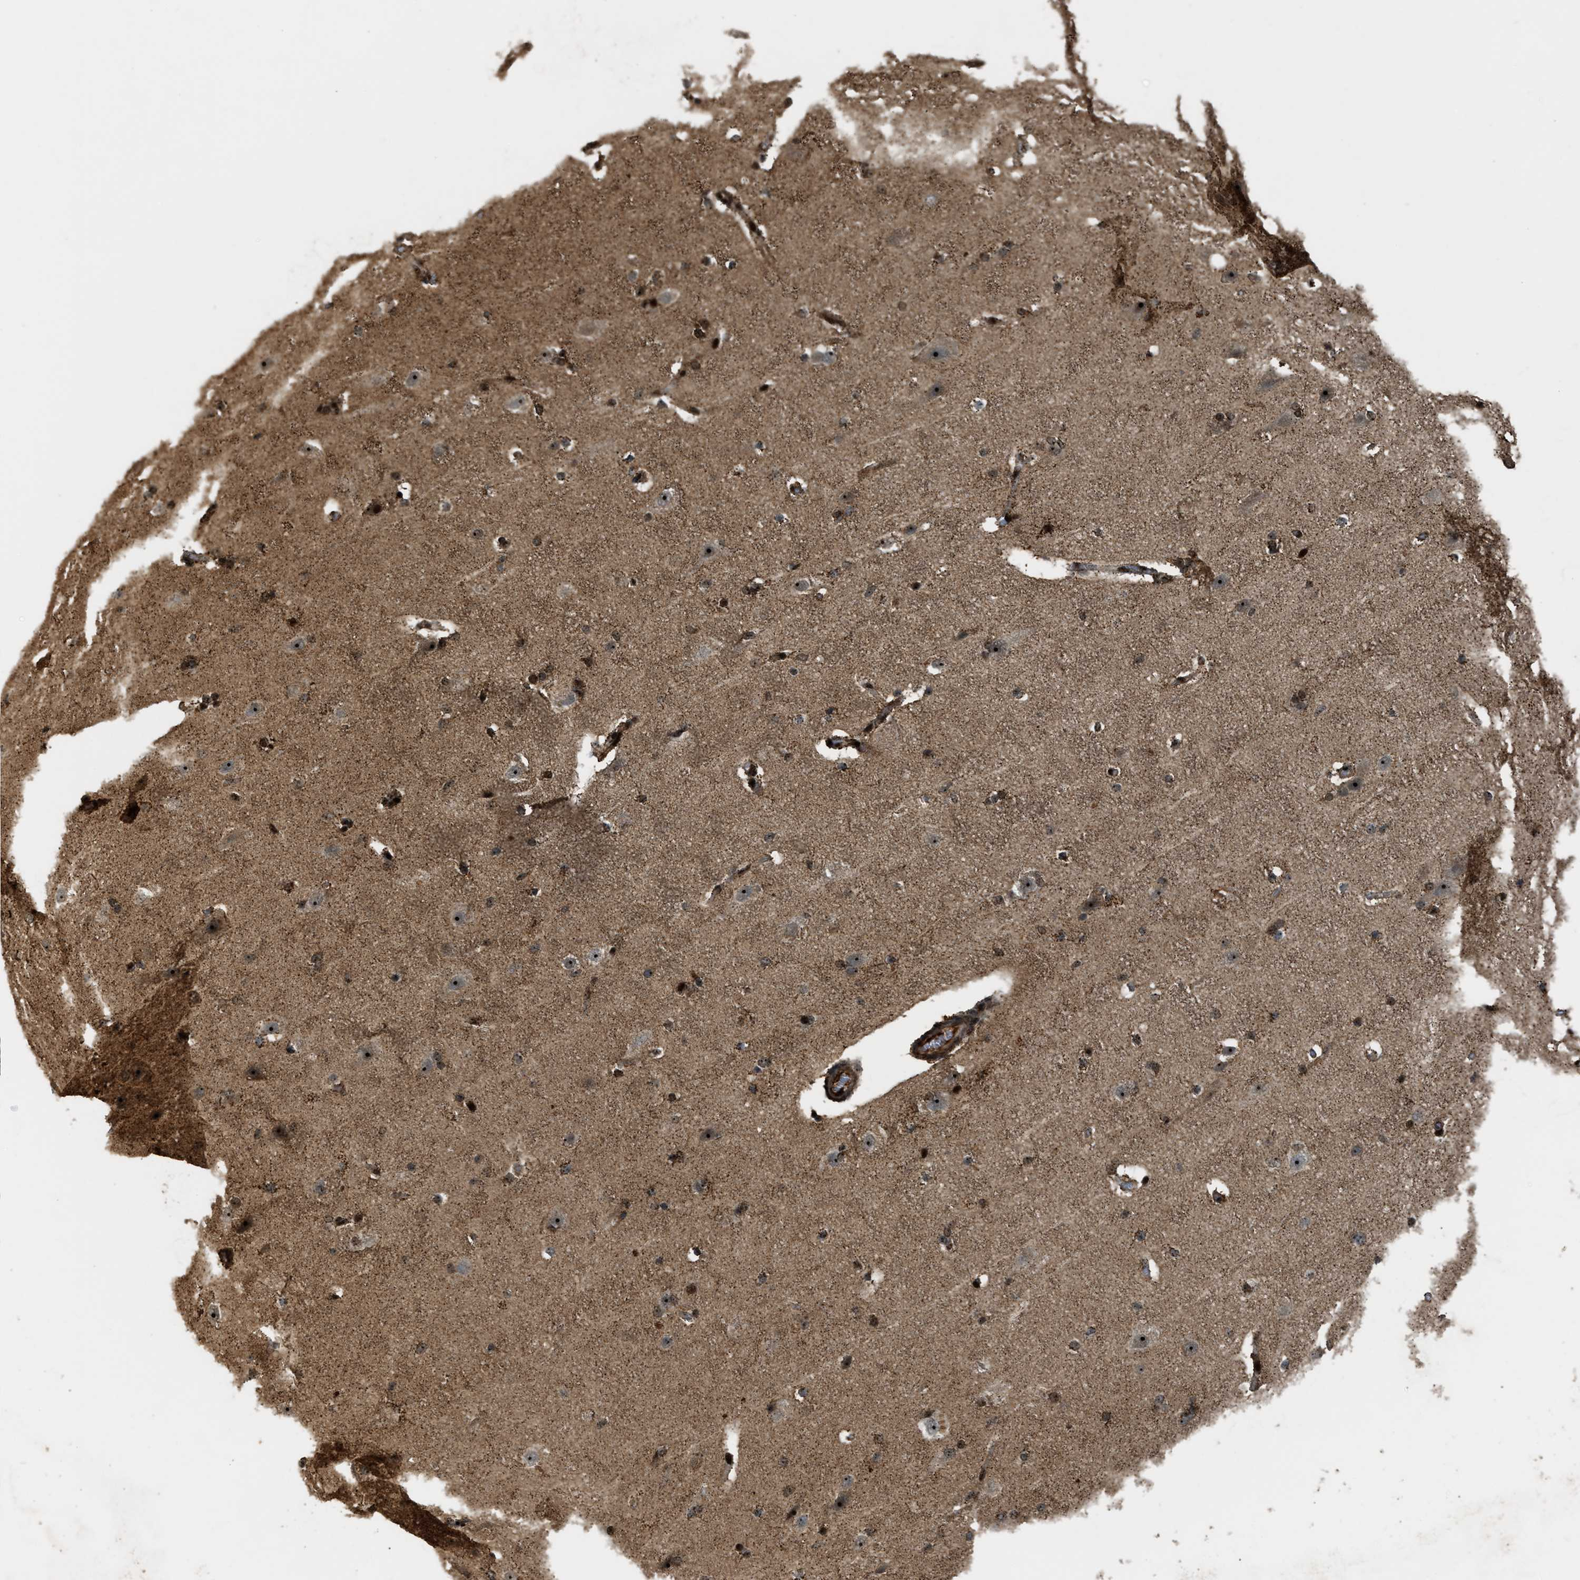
{"staining": {"intensity": "moderate", "quantity": ">75%", "location": "cytoplasmic/membranous"}, "tissue": "cerebral cortex", "cell_type": "Endothelial cells", "image_type": "normal", "snomed": [{"axis": "morphology", "description": "Normal tissue, NOS"}, {"axis": "topography", "description": "Cerebral cortex"}, {"axis": "topography", "description": "Hippocampus"}], "caption": "Normal cerebral cortex displays moderate cytoplasmic/membranous expression in approximately >75% of endothelial cells (brown staining indicates protein expression, while blue staining denotes nuclei)..", "gene": "ZNF687", "patient": {"sex": "female", "age": 19}}